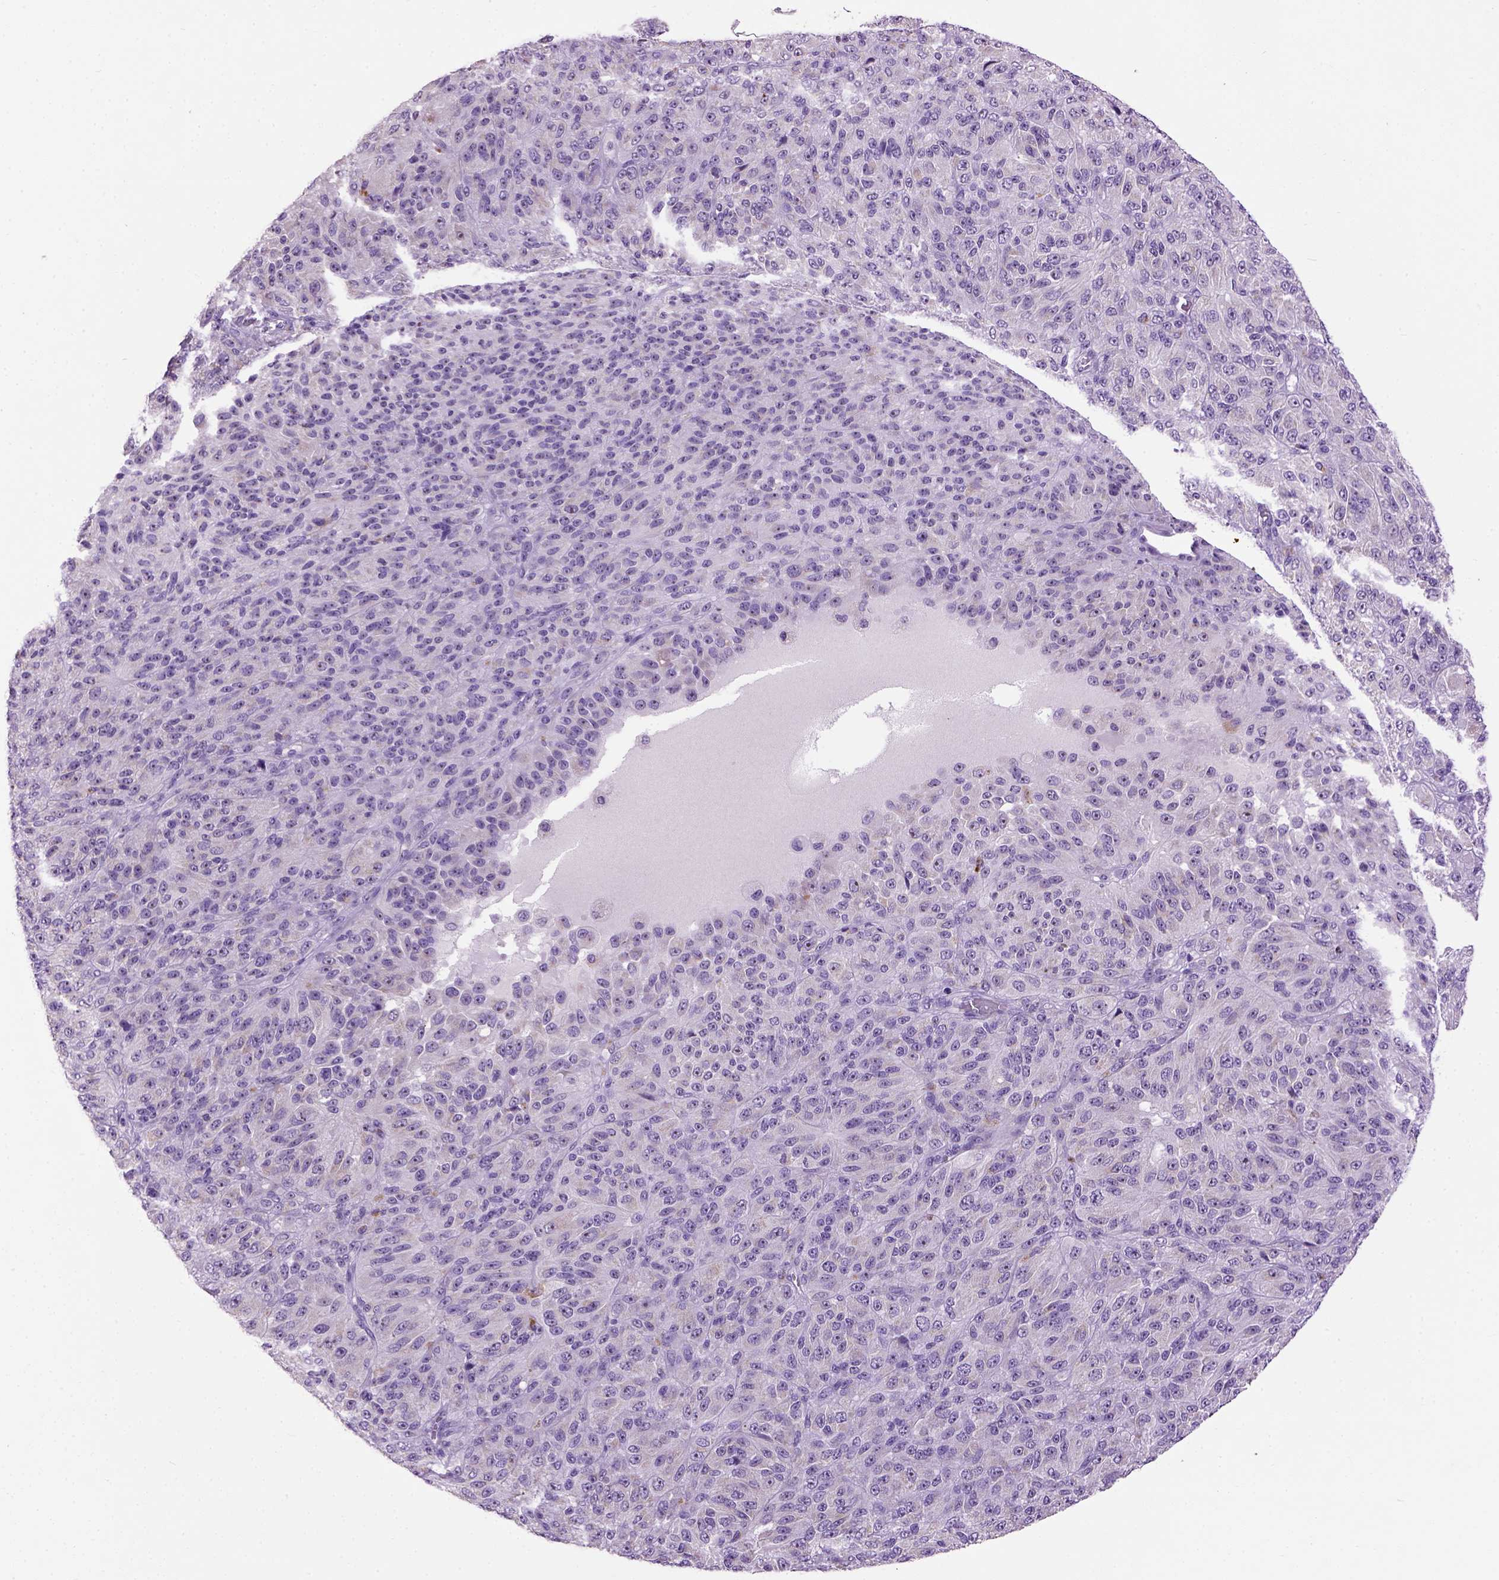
{"staining": {"intensity": "negative", "quantity": "none", "location": "none"}, "tissue": "melanoma", "cell_type": "Tumor cells", "image_type": "cancer", "snomed": [{"axis": "morphology", "description": "Malignant melanoma, Metastatic site"}, {"axis": "topography", "description": "Brain"}], "caption": "The image exhibits no significant positivity in tumor cells of melanoma.", "gene": "UTP4", "patient": {"sex": "female", "age": 56}}